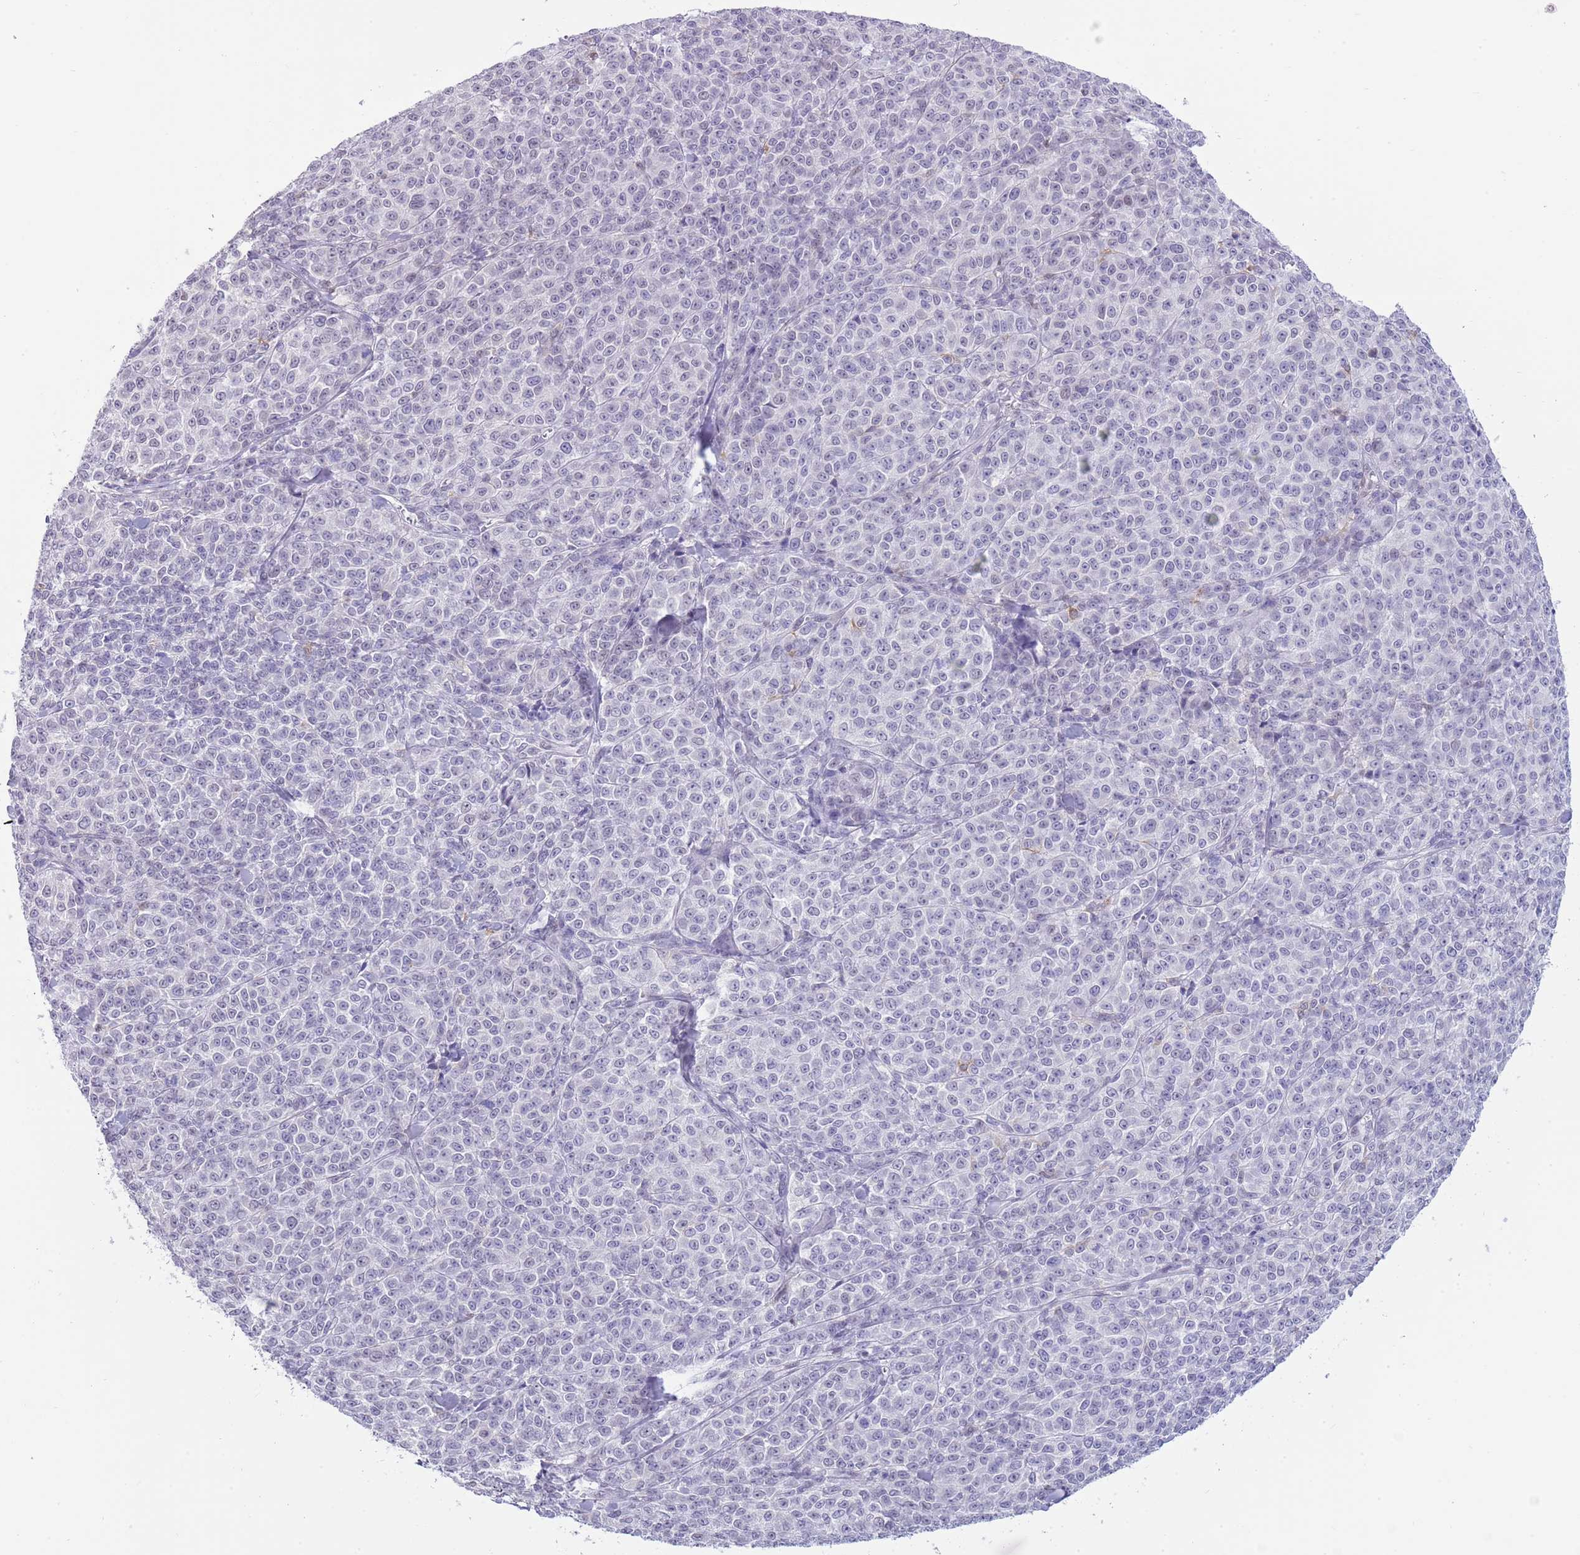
{"staining": {"intensity": "negative", "quantity": "none", "location": "none"}, "tissue": "melanoma", "cell_type": "Tumor cells", "image_type": "cancer", "snomed": [{"axis": "morphology", "description": "Normal tissue, NOS"}, {"axis": "morphology", "description": "Malignant melanoma, NOS"}, {"axis": "topography", "description": "Skin"}], "caption": "Malignant melanoma was stained to show a protein in brown. There is no significant expression in tumor cells.", "gene": "PPP1R17", "patient": {"sex": "female", "age": 34}}